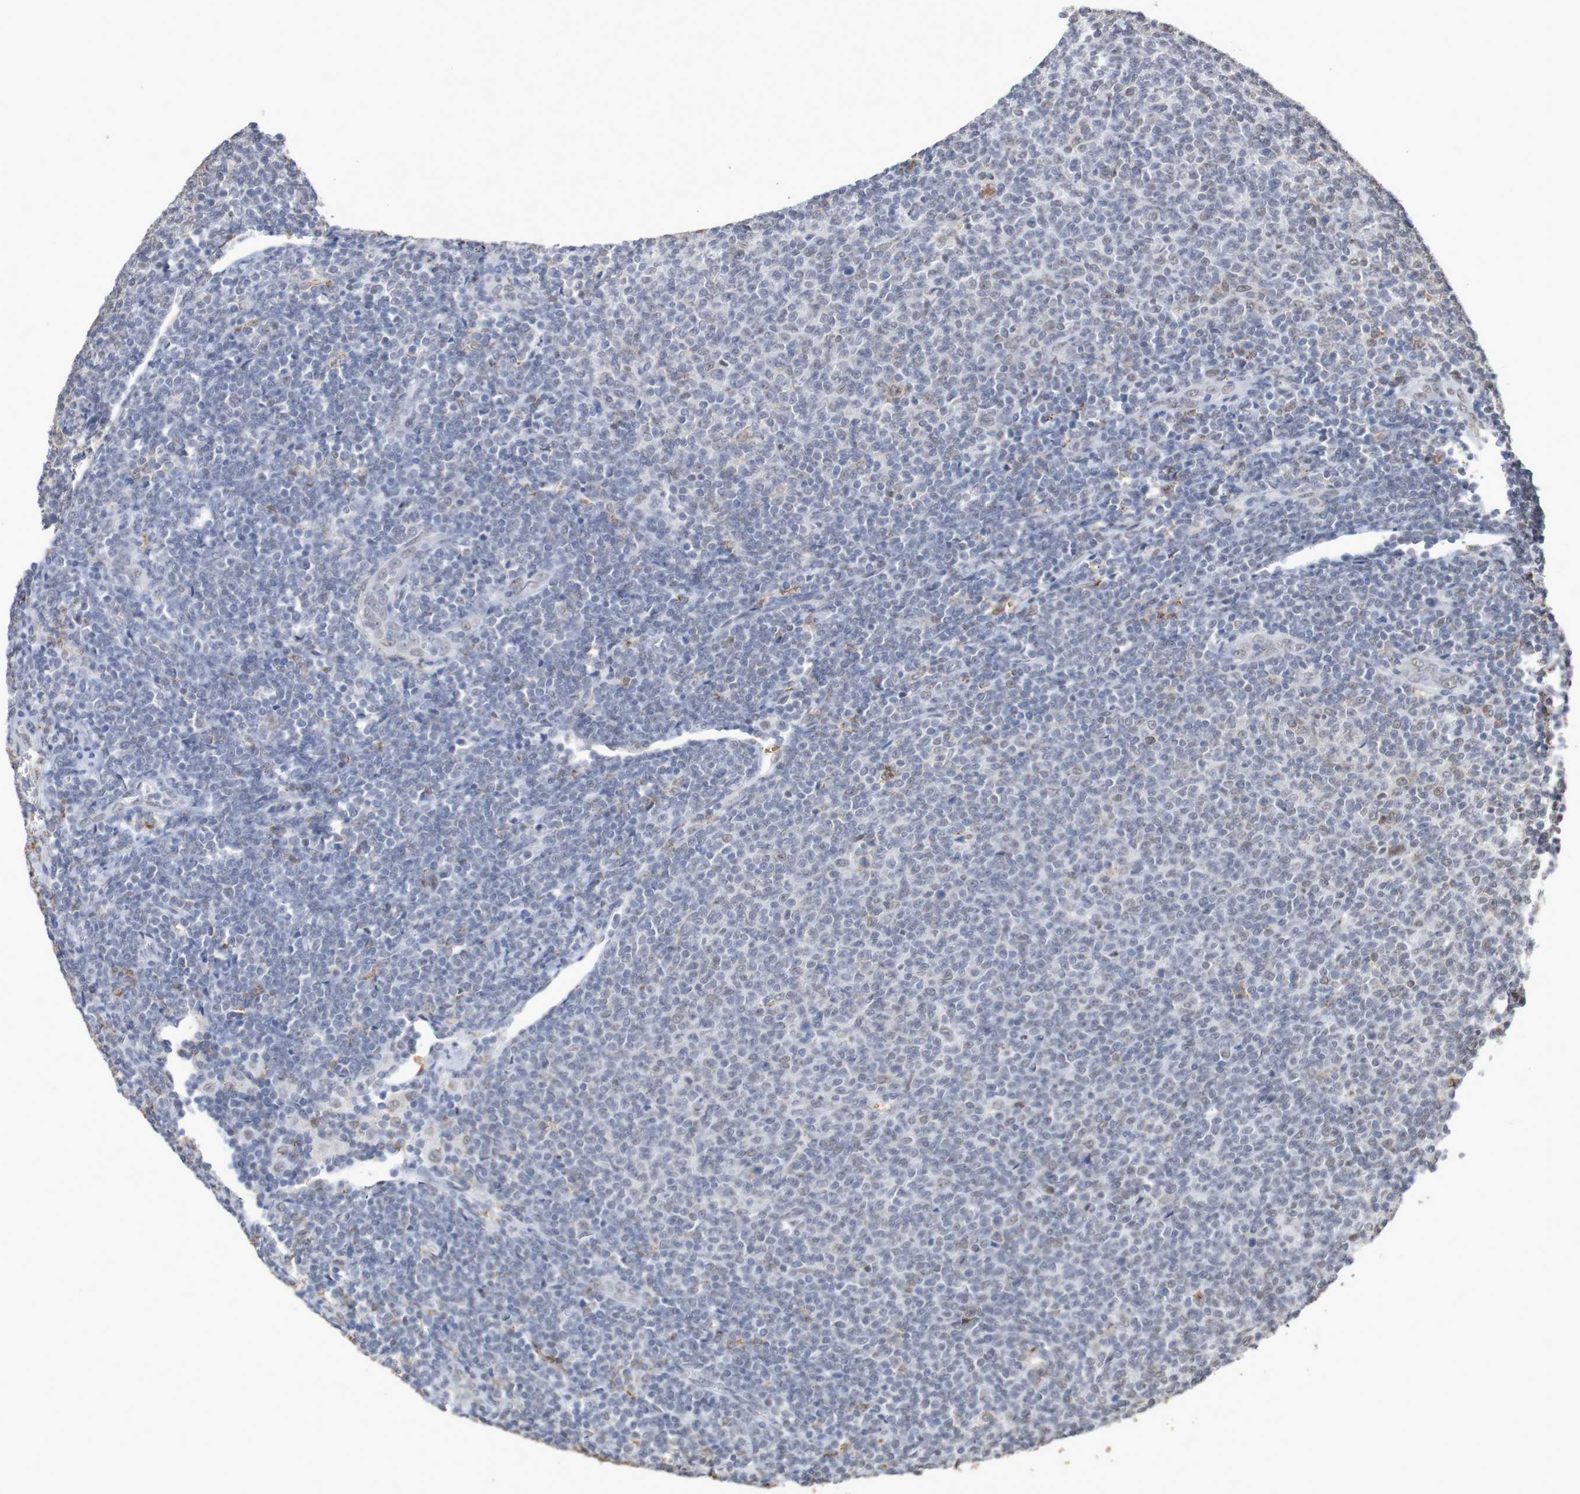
{"staining": {"intensity": "negative", "quantity": "none", "location": "none"}, "tissue": "lymphoma", "cell_type": "Tumor cells", "image_type": "cancer", "snomed": [{"axis": "morphology", "description": "Malignant lymphoma, non-Hodgkin's type, Low grade"}, {"axis": "topography", "description": "Lymph node"}], "caption": "Immunohistochemical staining of human lymphoma displays no significant positivity in tumor cells. Brightfield microscopy of immunohistochemistry (IHC) stained with DAB (brown) and hematoxylin (blue), captured at high magnification.", "gene": "MRTFB", "patient": {"sex": "male", "age": 66}}